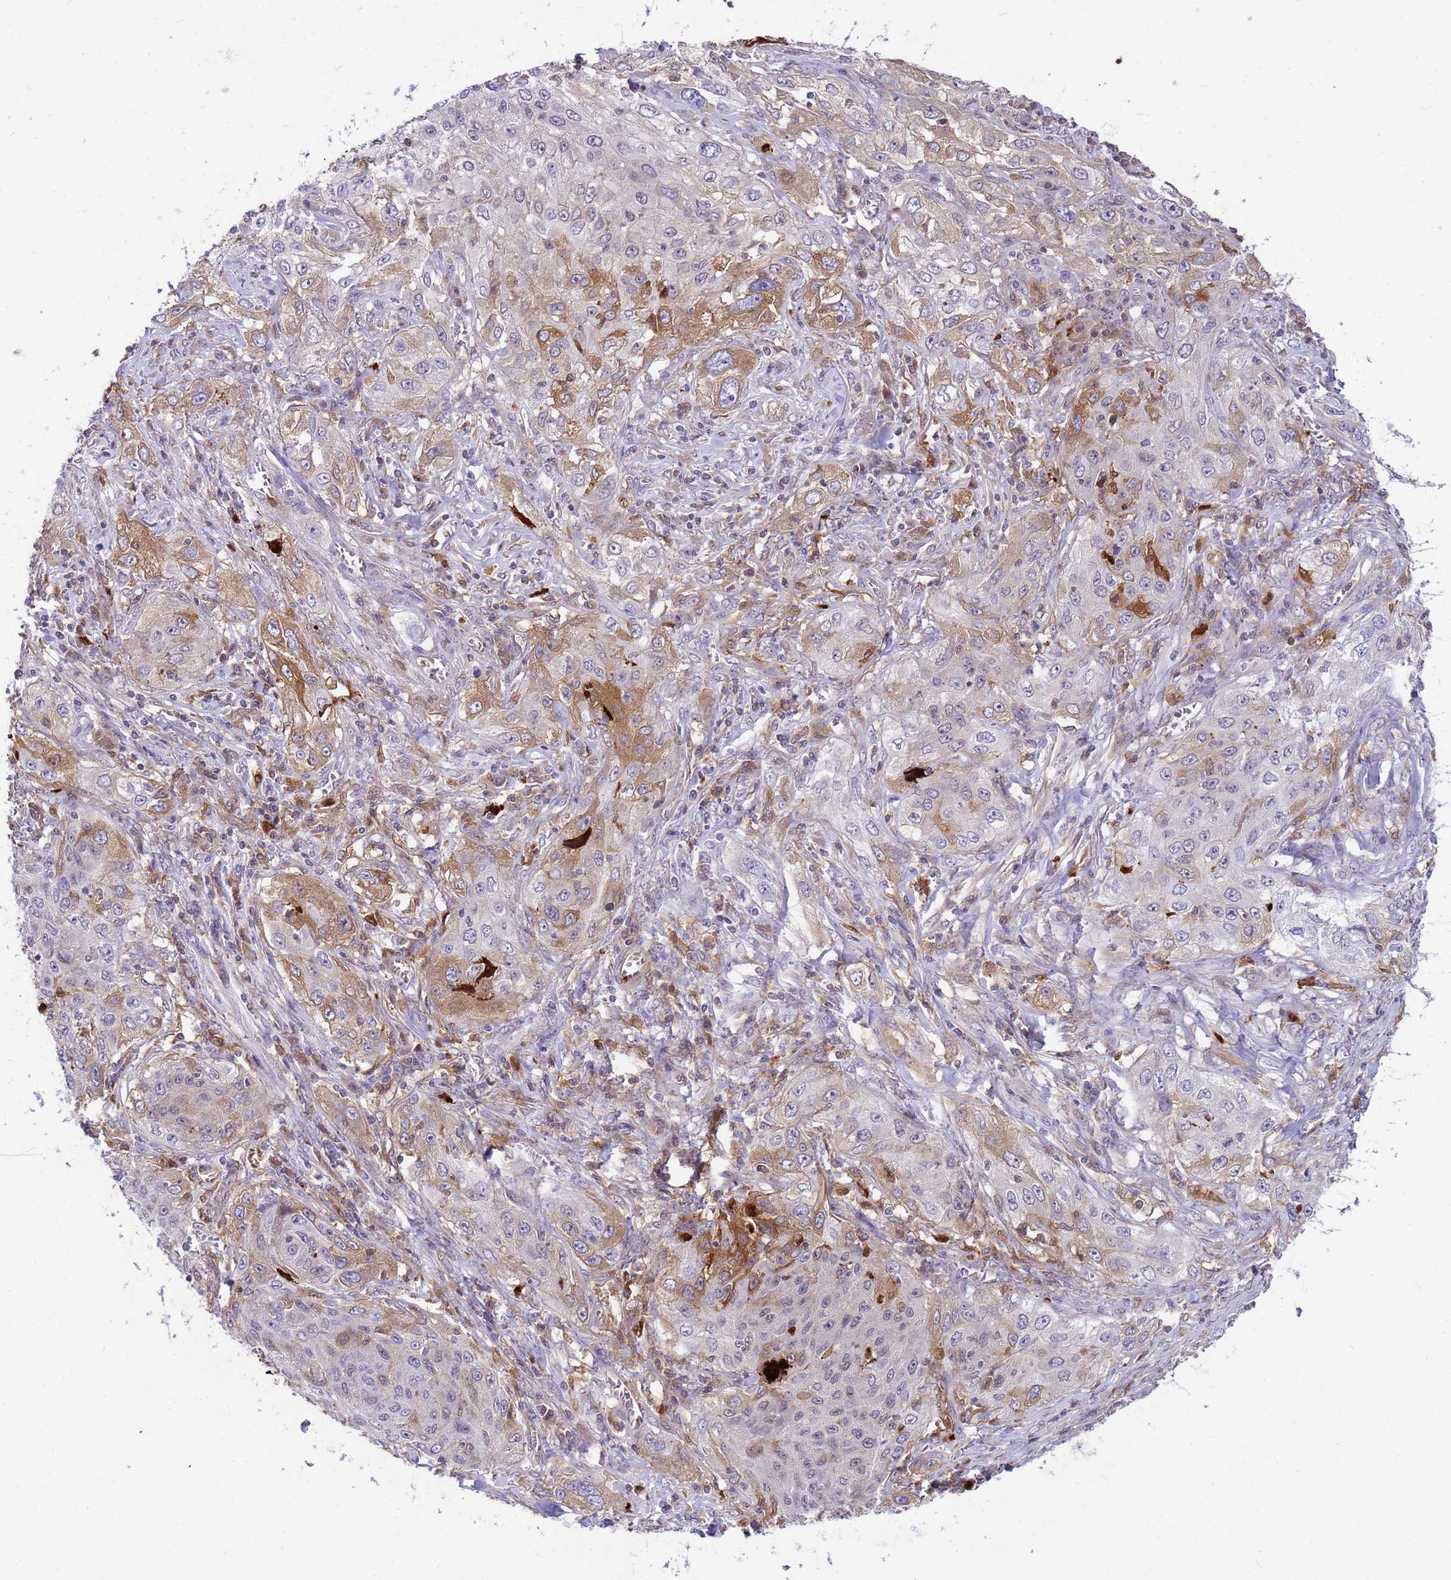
{"staining": {"intensity": "moderate", "quantity": "<25%", "location": "cytoplasmic/membranous"}, "tissue": "lung cancer", "cell_type": "Tumor cells", "image_type": "cancer", "snomed": [{"axis": "morphology", "description": "Squamous cell carcinoma, NOS"}, {"axis": "topography", "description": "Lung"}], "caption": "The immunohistochemical stain shows moderate cytoplasmic/membranous expression in tumor cells of lung squamous cell carcinoma tissue.", "gene": "ORM1", "patient": {"sex": "female", "age": 69}}